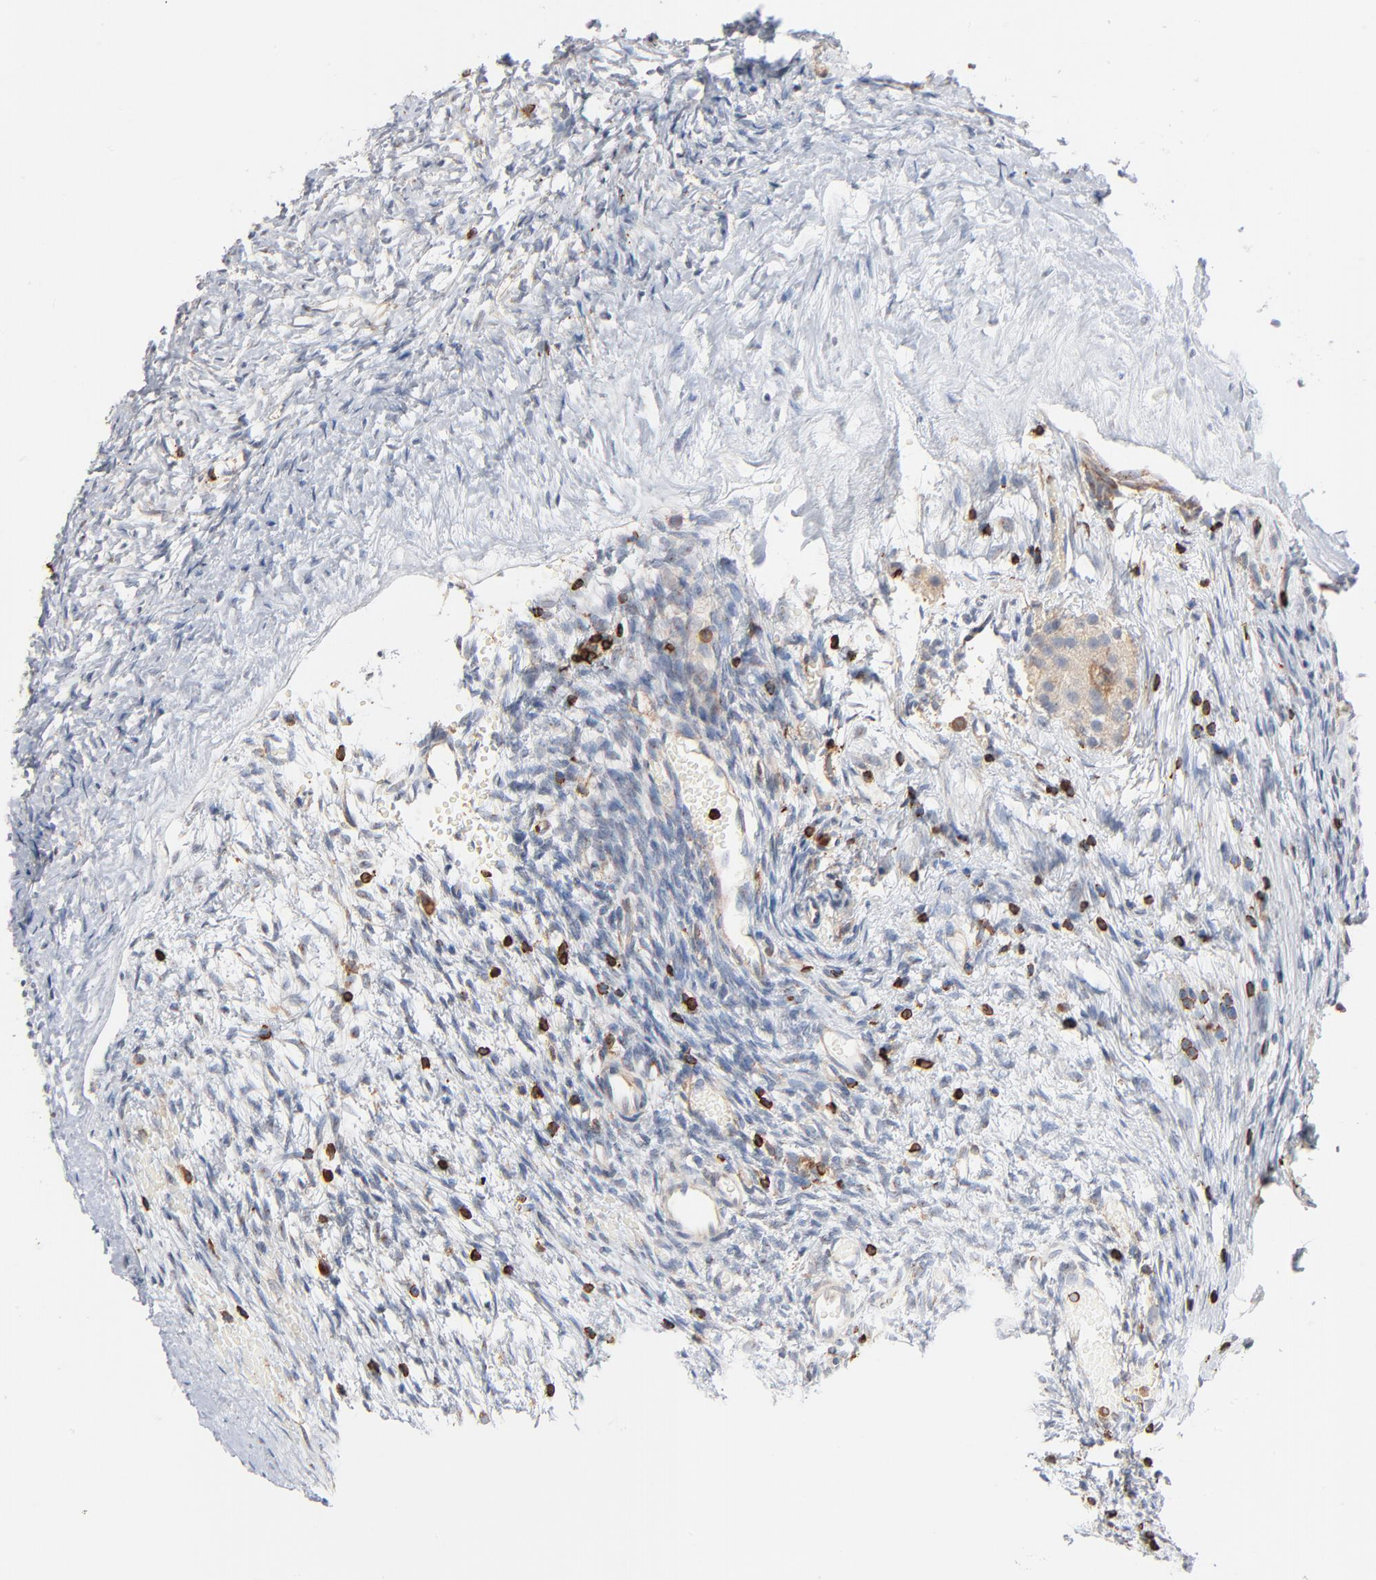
{"staining": {"intensity": "weak", "quantity": ">75%", "location": "cytoplasmic/membranous"}, "tissue": "ovary", "cell_type": "Follicle cells", "image_type": "normal", "snomed": [{"axis": "morphology", "description": "Normal tissue, NOS"}, {"axis": "topography", "description": "Ovary"}], "caption": "A low amount of weak cytoplasmic/membranous staining is appreciated in about >75% of follicle cells in benign ovary. (IHC, brightfield microscopy, high magnification).", "gene": "SH3KBP1", "patient": {"sex": "female", "age": 35}}